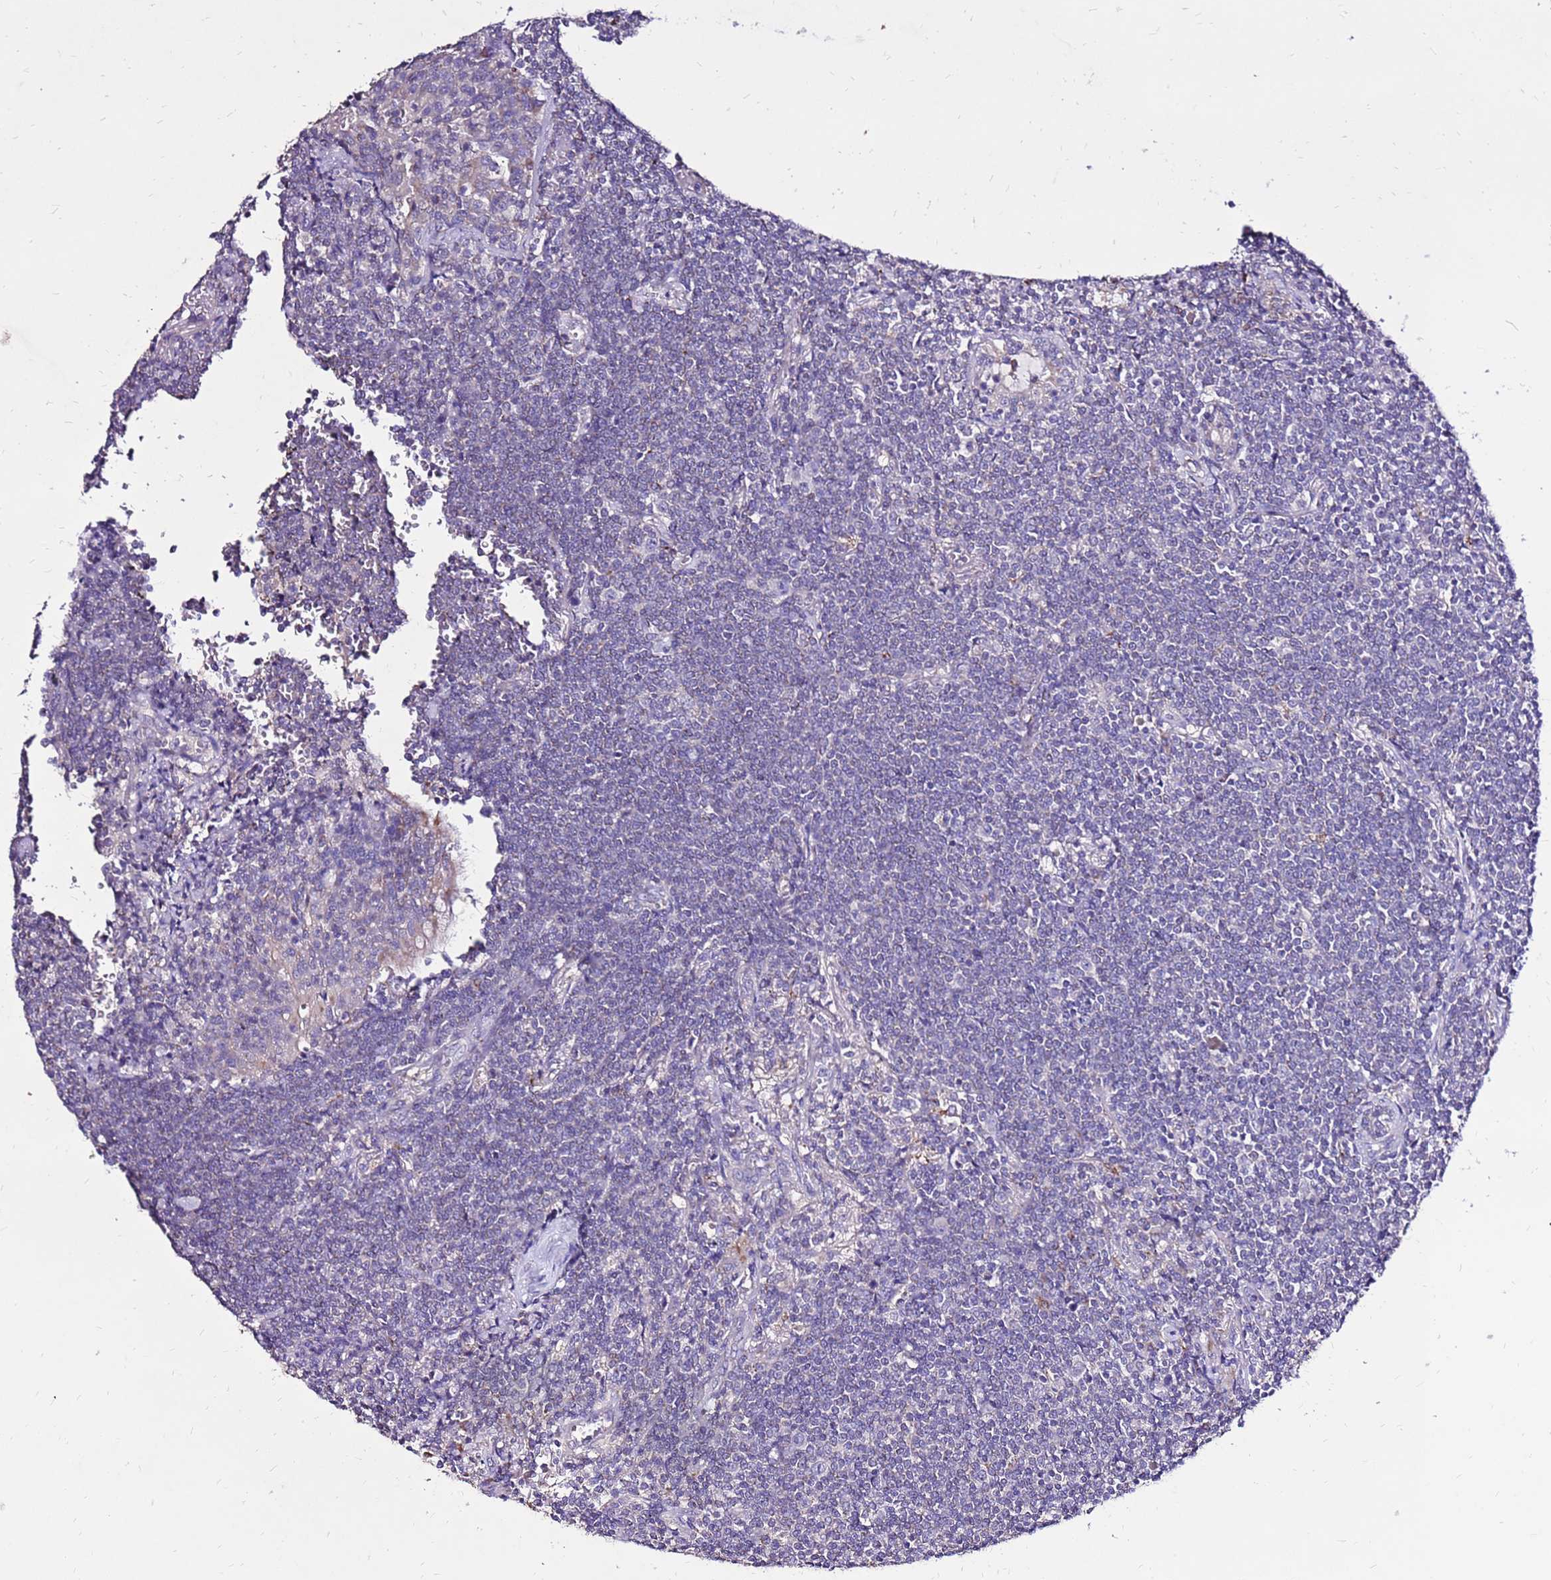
{"staining": {"intensity": "negative", "quantity": "none", "location": "none"}, "tissue": "lymphoma", "cell_type": "Tumor cells", "image_type": "cancer", "snomed": [{"axis": "morphology", "description": "Malignant lymphoma, non-Hodgkin's type, Low grade"}, {"axis": "topography", "description": "Lung"}], "caption": "Immunohistochemistry of human lymphoma exhibits no positivity in tumor cells. Nuclei are stained in blue.", "gene": "TMEM106C", "patient": {"sex": "female", "age": 71}}